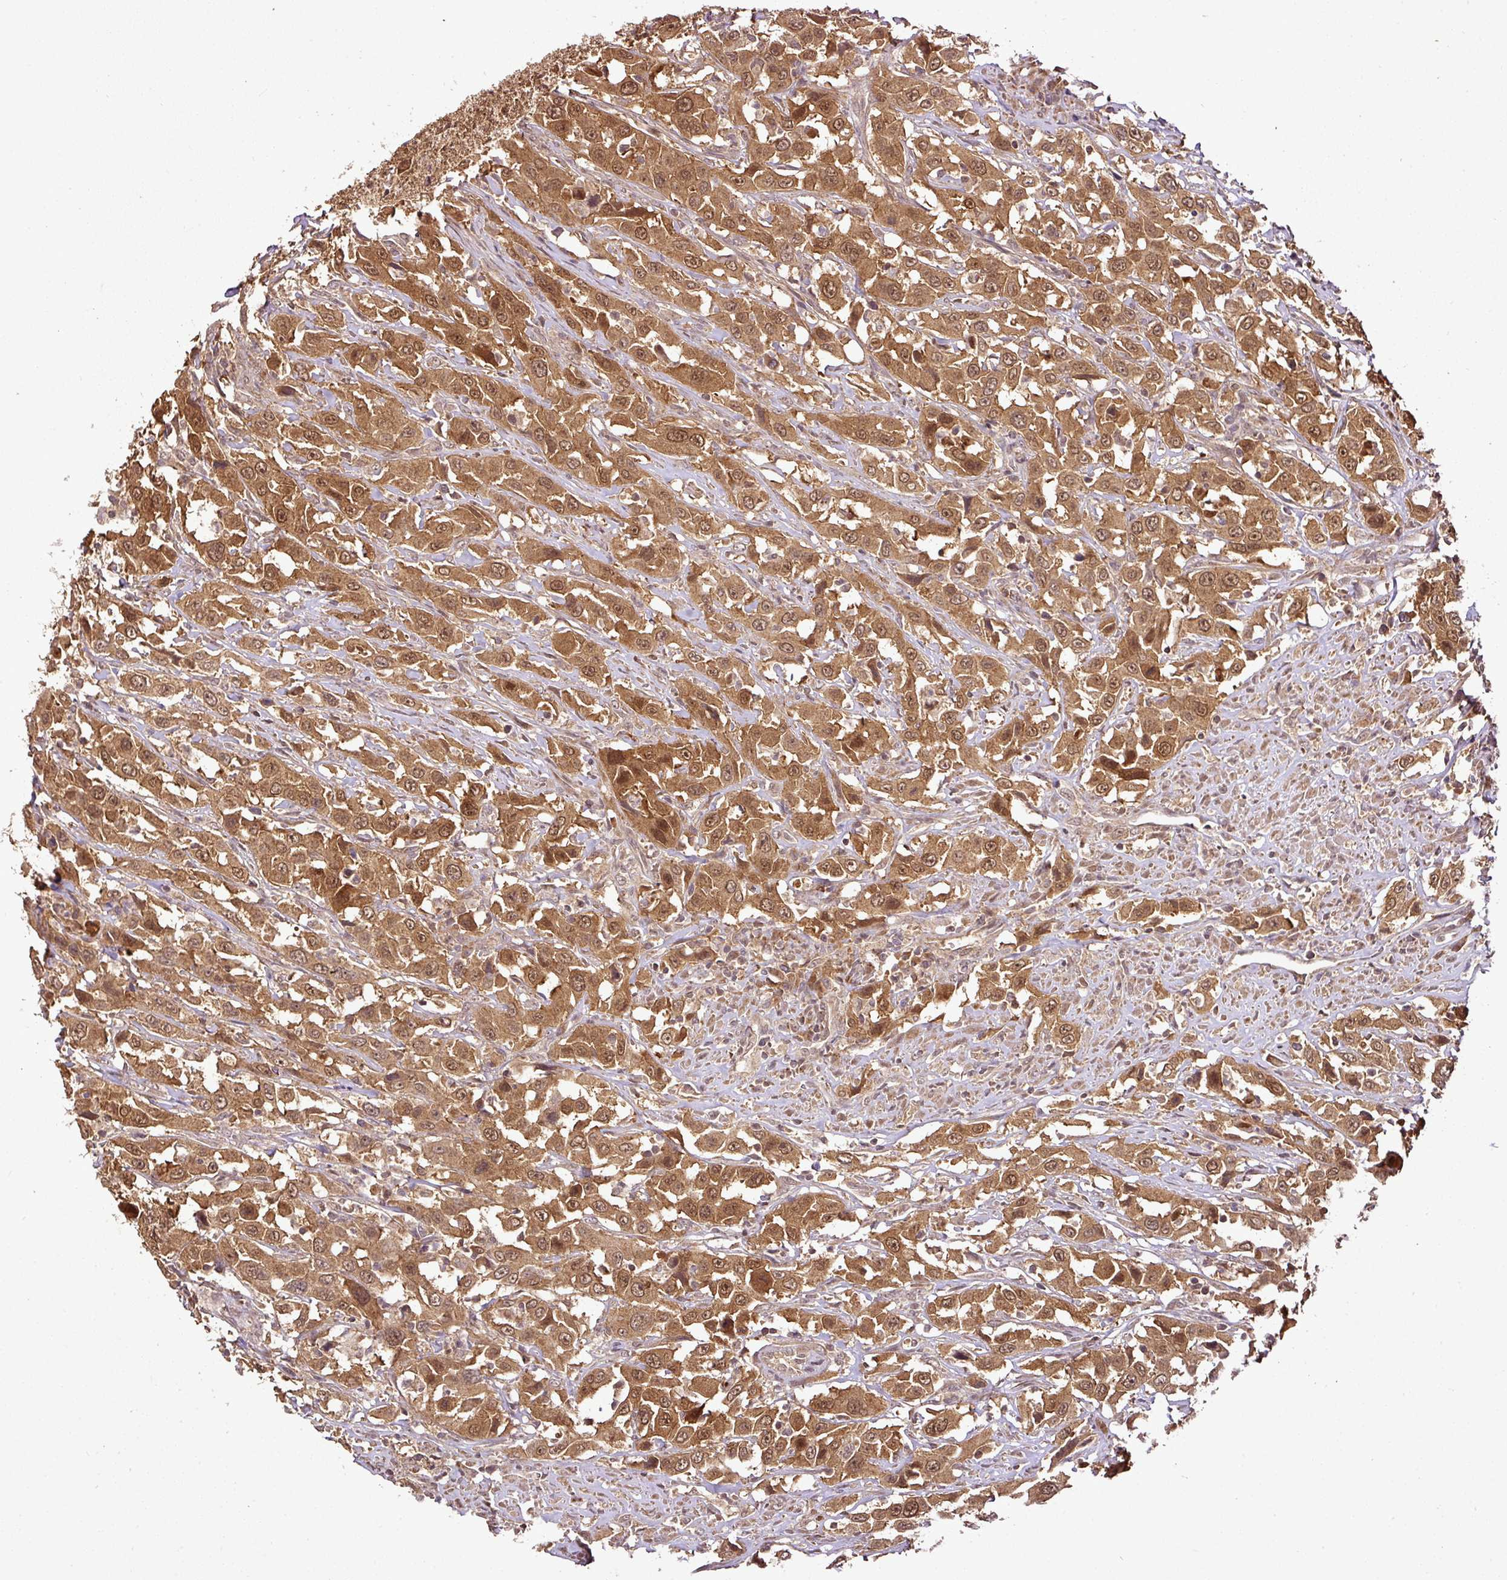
{"staining": {"intensity": "moderate", "quantity": ">75%", "location": "cytoplasmic/membranous,nuclear"}, "tissue": "urothelial cancer", "cell_type": "Tumor cells", "image_type": "cancer", "snomed": [{"axis": "morphology", "description": "Urothelial carcinoma, High grade"}, {"axis": "topography", "description": "Urinary bladder"}], "caption": "Urothelial cancer tissue demonstrates moderate cytoplasmic/membranous and nuclear staining in about >75% of tumor cells, visualized by immunohistochemistry. (Brightfield microscopy of DAB IHC at high magnification).", "gene": "FAIM", "patient": {"sex": "male", "age": 61}}